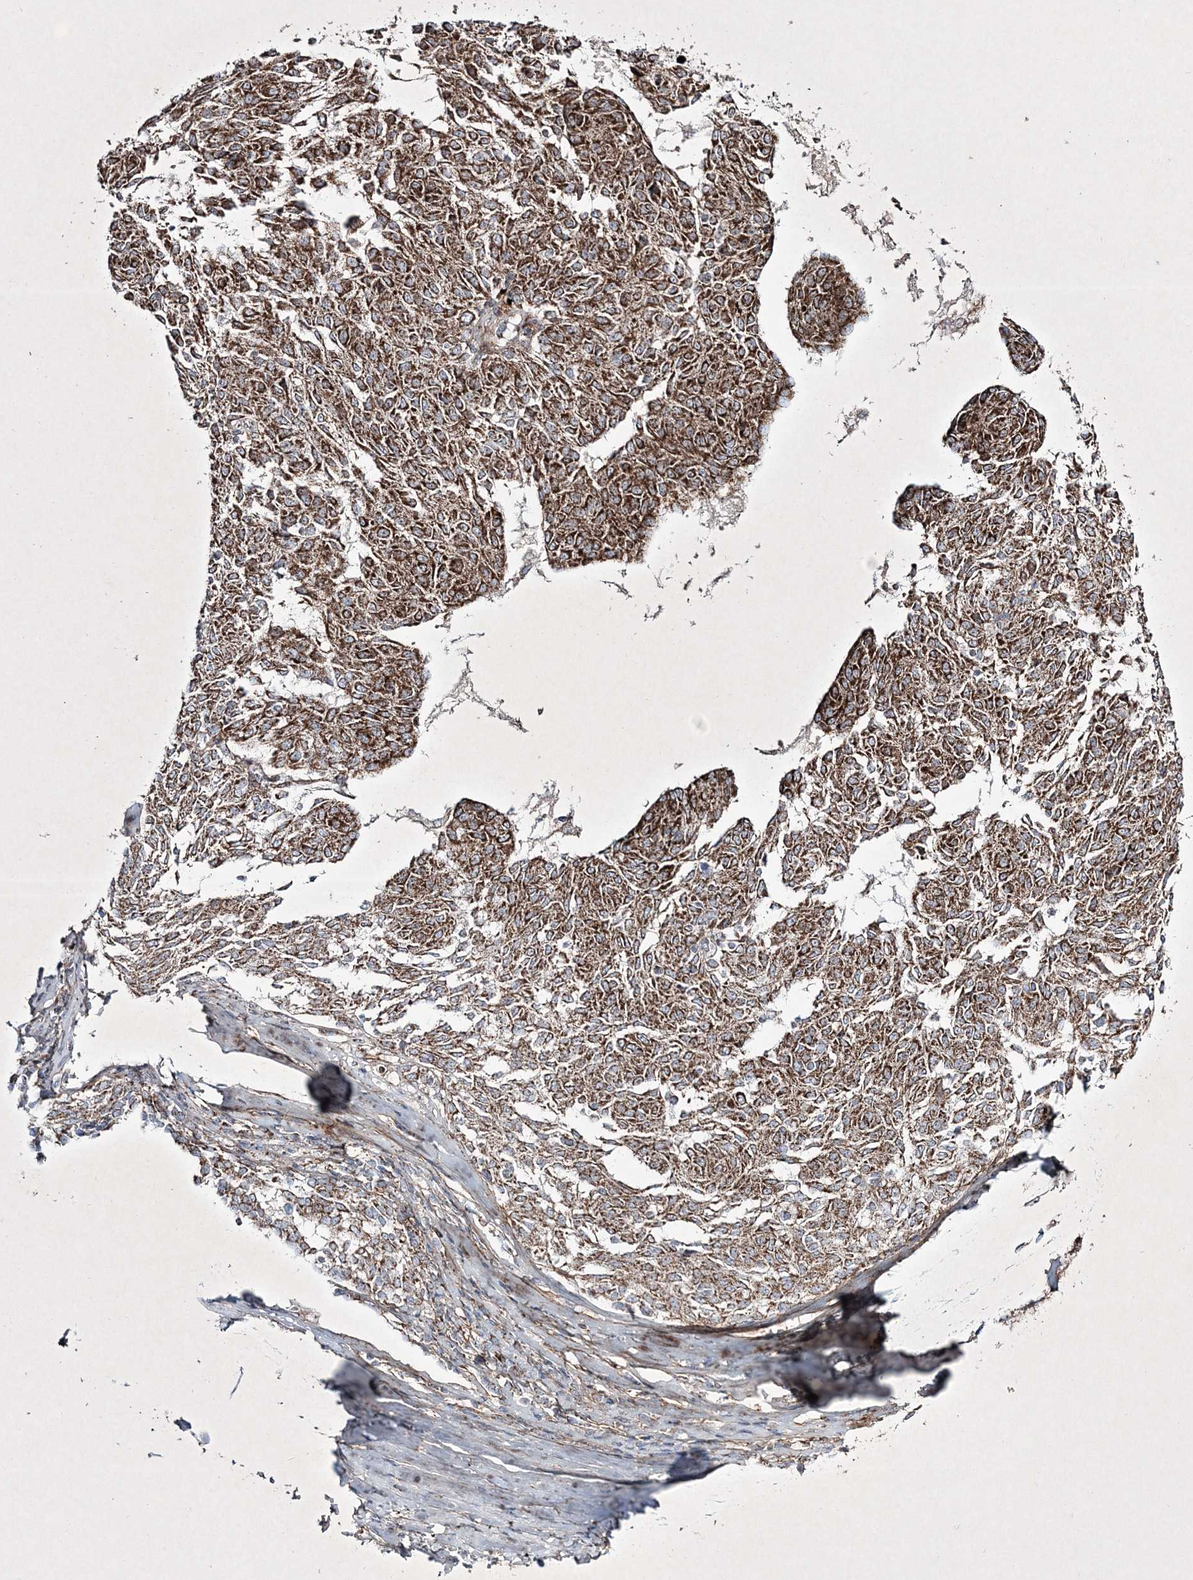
{"staining": {"intensity": "strong", "quantity": ">75%", "location": "cytoplasmic/membranous"}, "tissue": "melanoma", "cell_type": "Tumor cells", "image_type": "cancer", "snomed": [{"axis": "morphology", "description": "Malignant melanoma, NOS"}, {"axis": "topography", "description": "Skin"}], "caption": "Tumor cells show high levels of strong cytoplasmic/membranous expression in approximately >75% of cells in human malignant melanoma.", "gene": "RICTOR", "patient": {"sex": "female", "age": 72}}